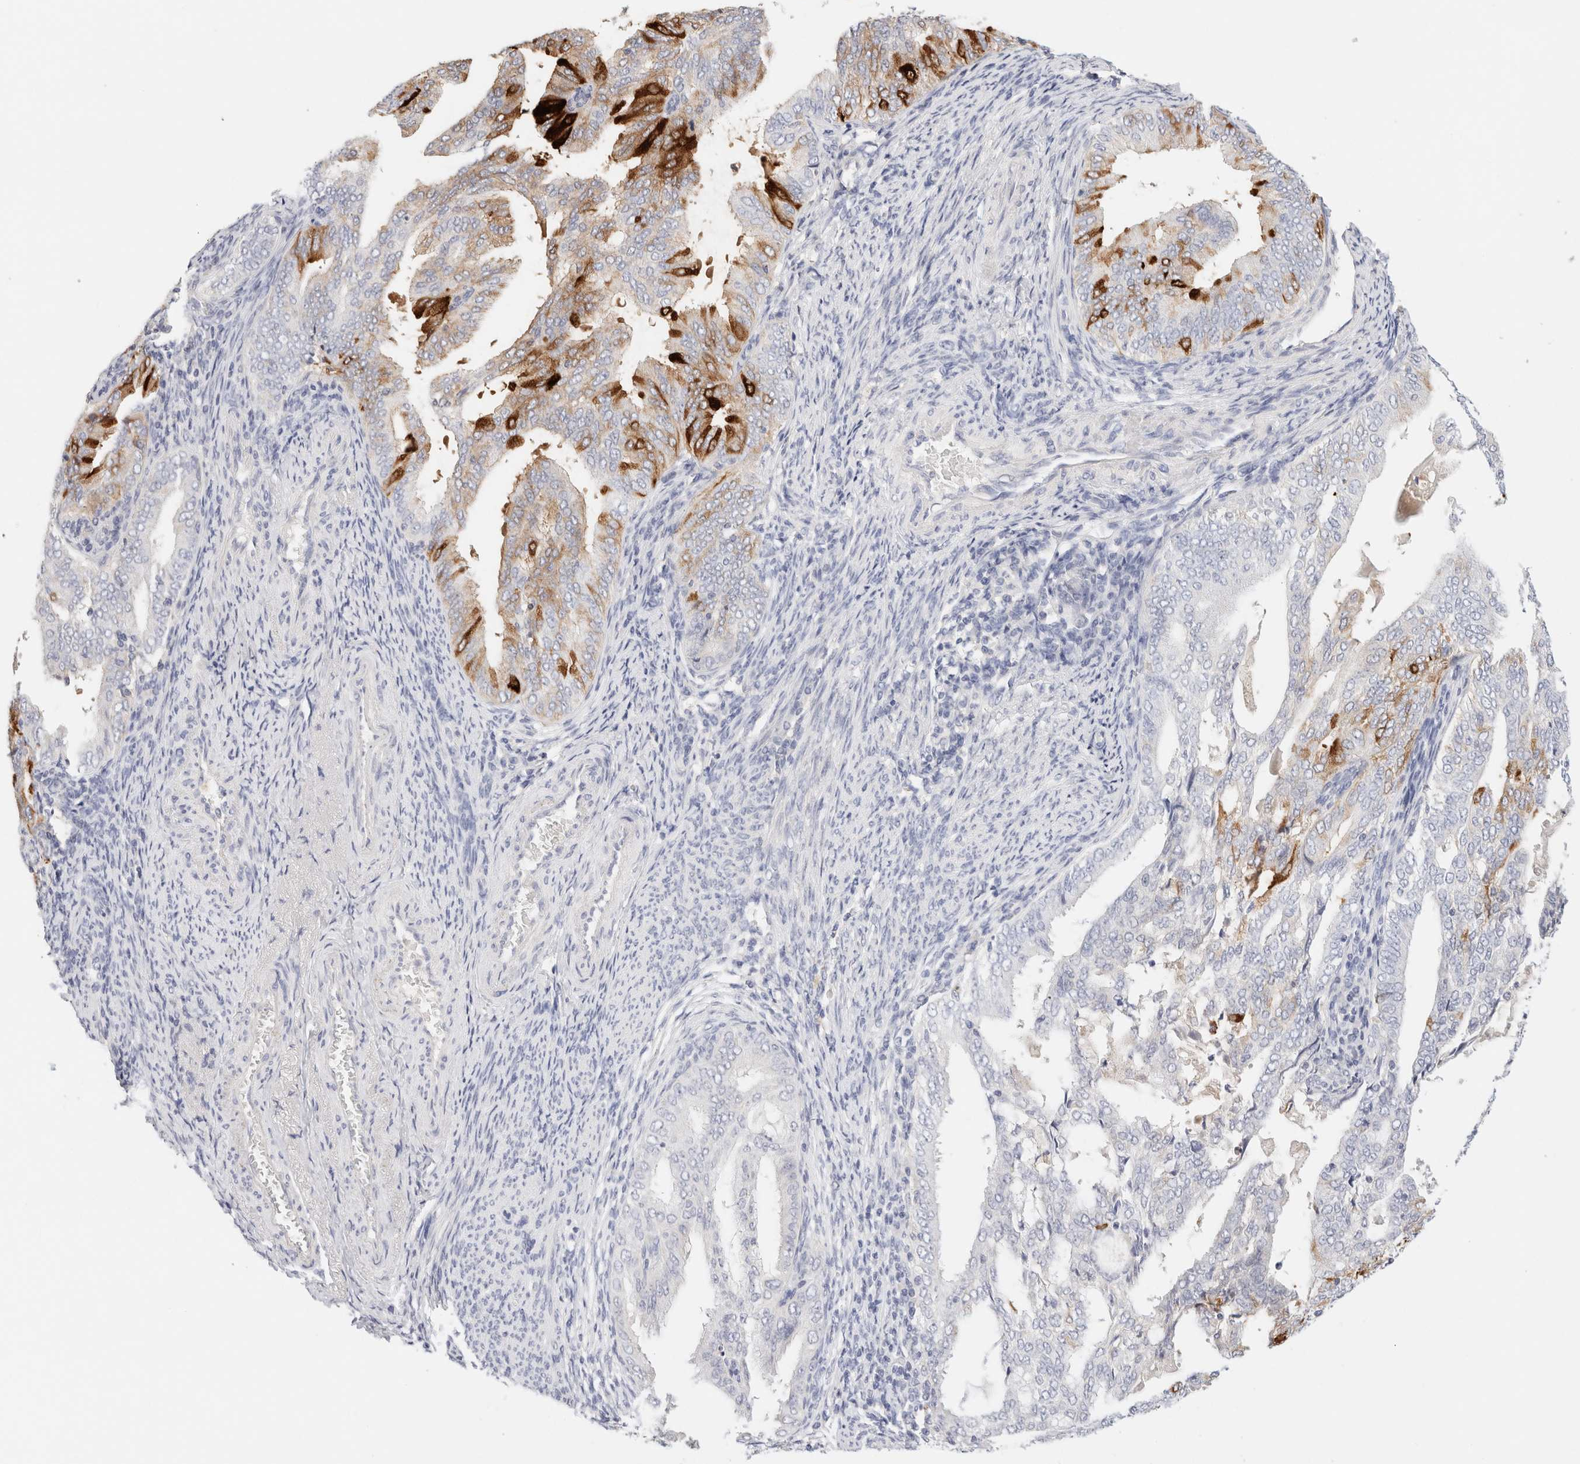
{"staining": {"intensity": "strong", "quantity": "<25%", "location": "cytoplasmic/membranous"}, "tissue": "endometrial cancer", "cell_type": "Tumor cells", "image_type": "cancer", "snomed": [{"axis": "morphology", "description": "Adenocarcinoma, NOS"}, {"axis": "topography", "description": "Endometrium"}], "caption": "Immunohistochemical staining of human adenocarcinoma (endometrial) displays medium levels of strong cytoplasmic/membranous expression in approximately <25% of tumor cells. (DAB (3,3'-diaminobenzidine) = brown stain, brightfield microscopy at high magnification).", "gene": "SCGB2A2", "patient": {"sex": "female", "age": 58}}